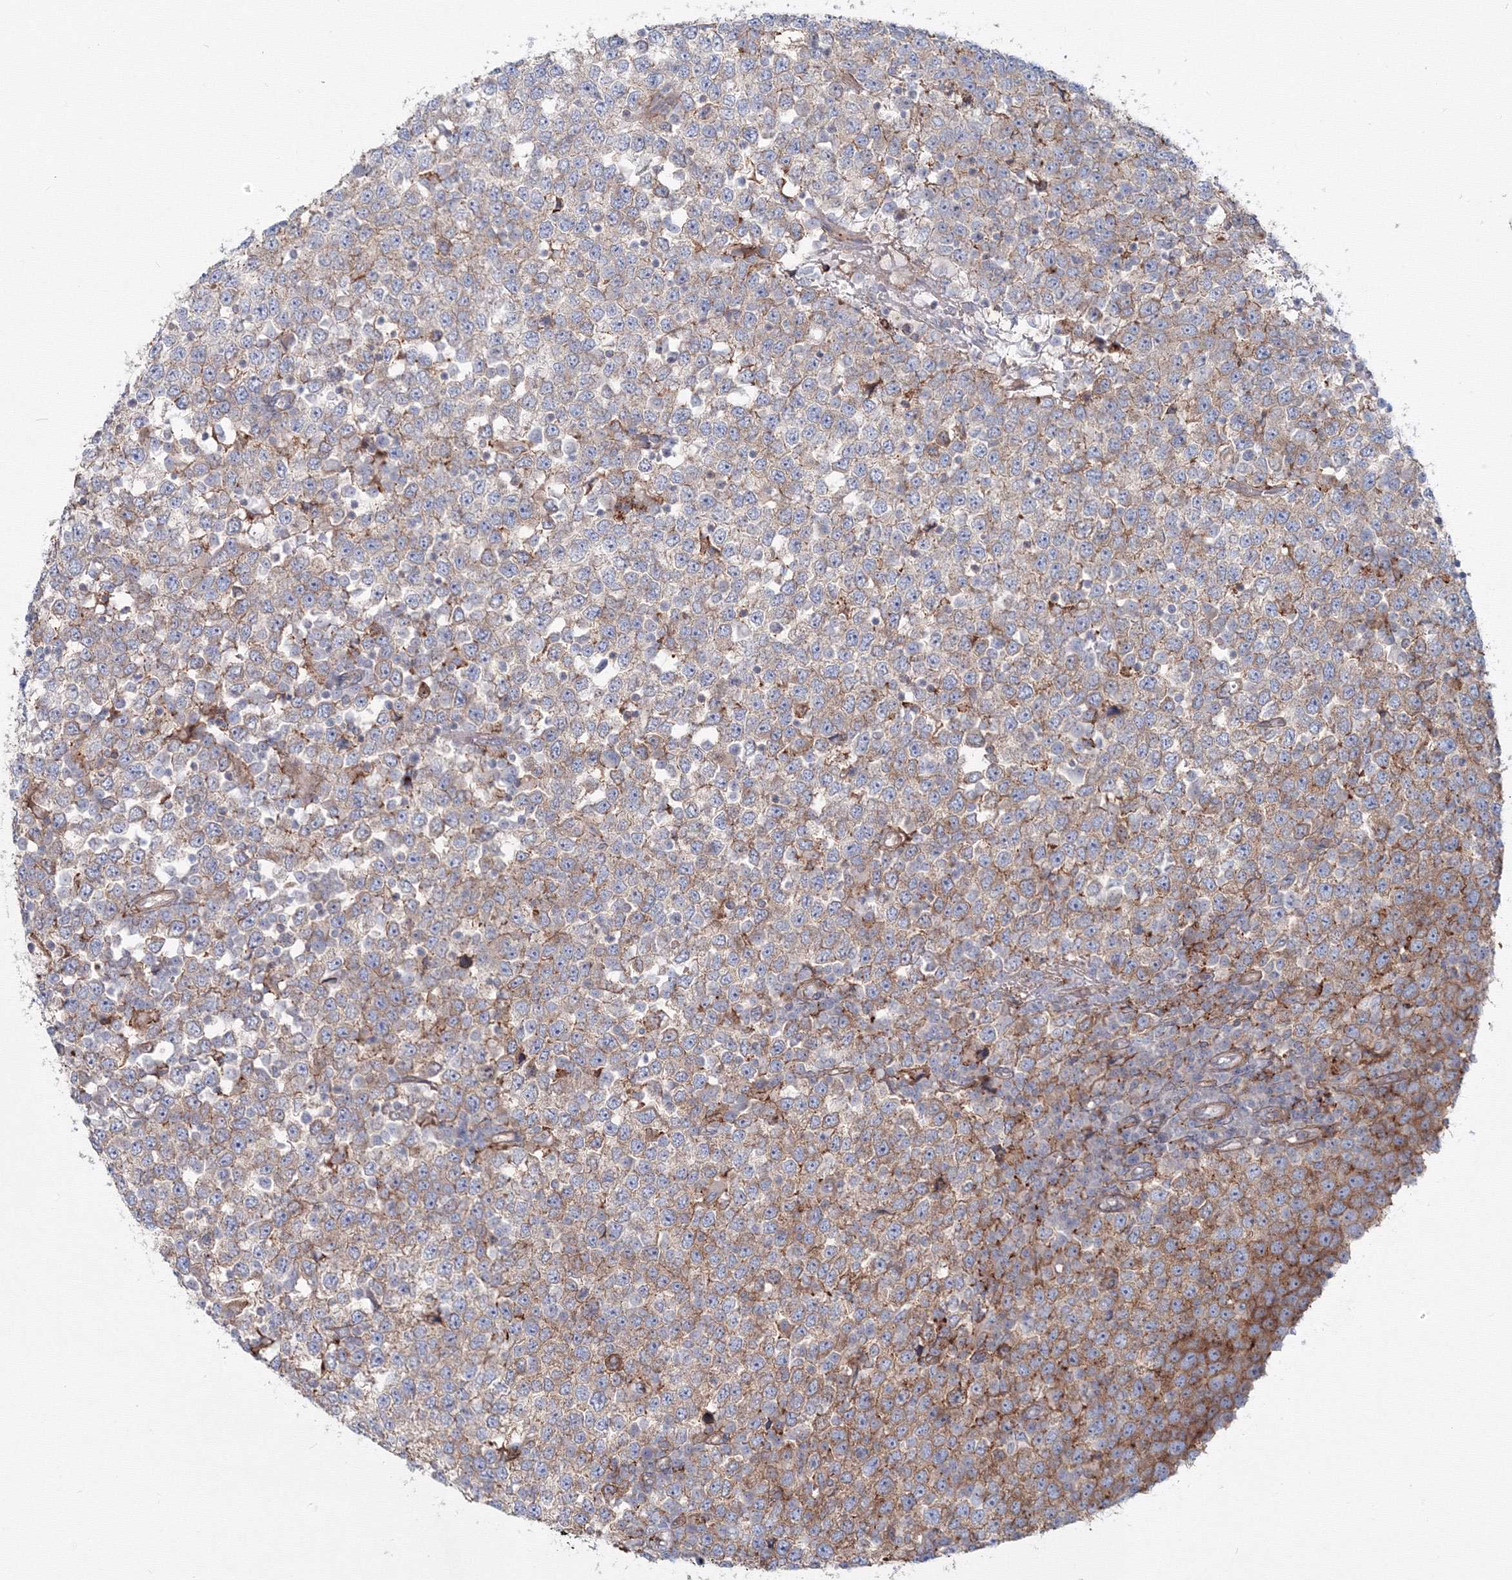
{"staining": {"intensity": "moderate", "quantity": "<25%", "location": "cytoplasmic/membranous"}, "tissue": "testis cancer", "cell_type": "Tumor cells", "image_type": "cancer", "snomed": [{"axis": "morphology", "description": "Seminoma, NOS"}, {"axis": "topography", "description": "Testis"}], "caption": "Approximately <25% of tumor cells in human testis cancer demonstrate moderate cytoplasmic/membranous protein expression as visualized by brown immunohistochemical staining.", "gene": "SH3PXD2A", "patient": {"sex": "male", "age": 65}}